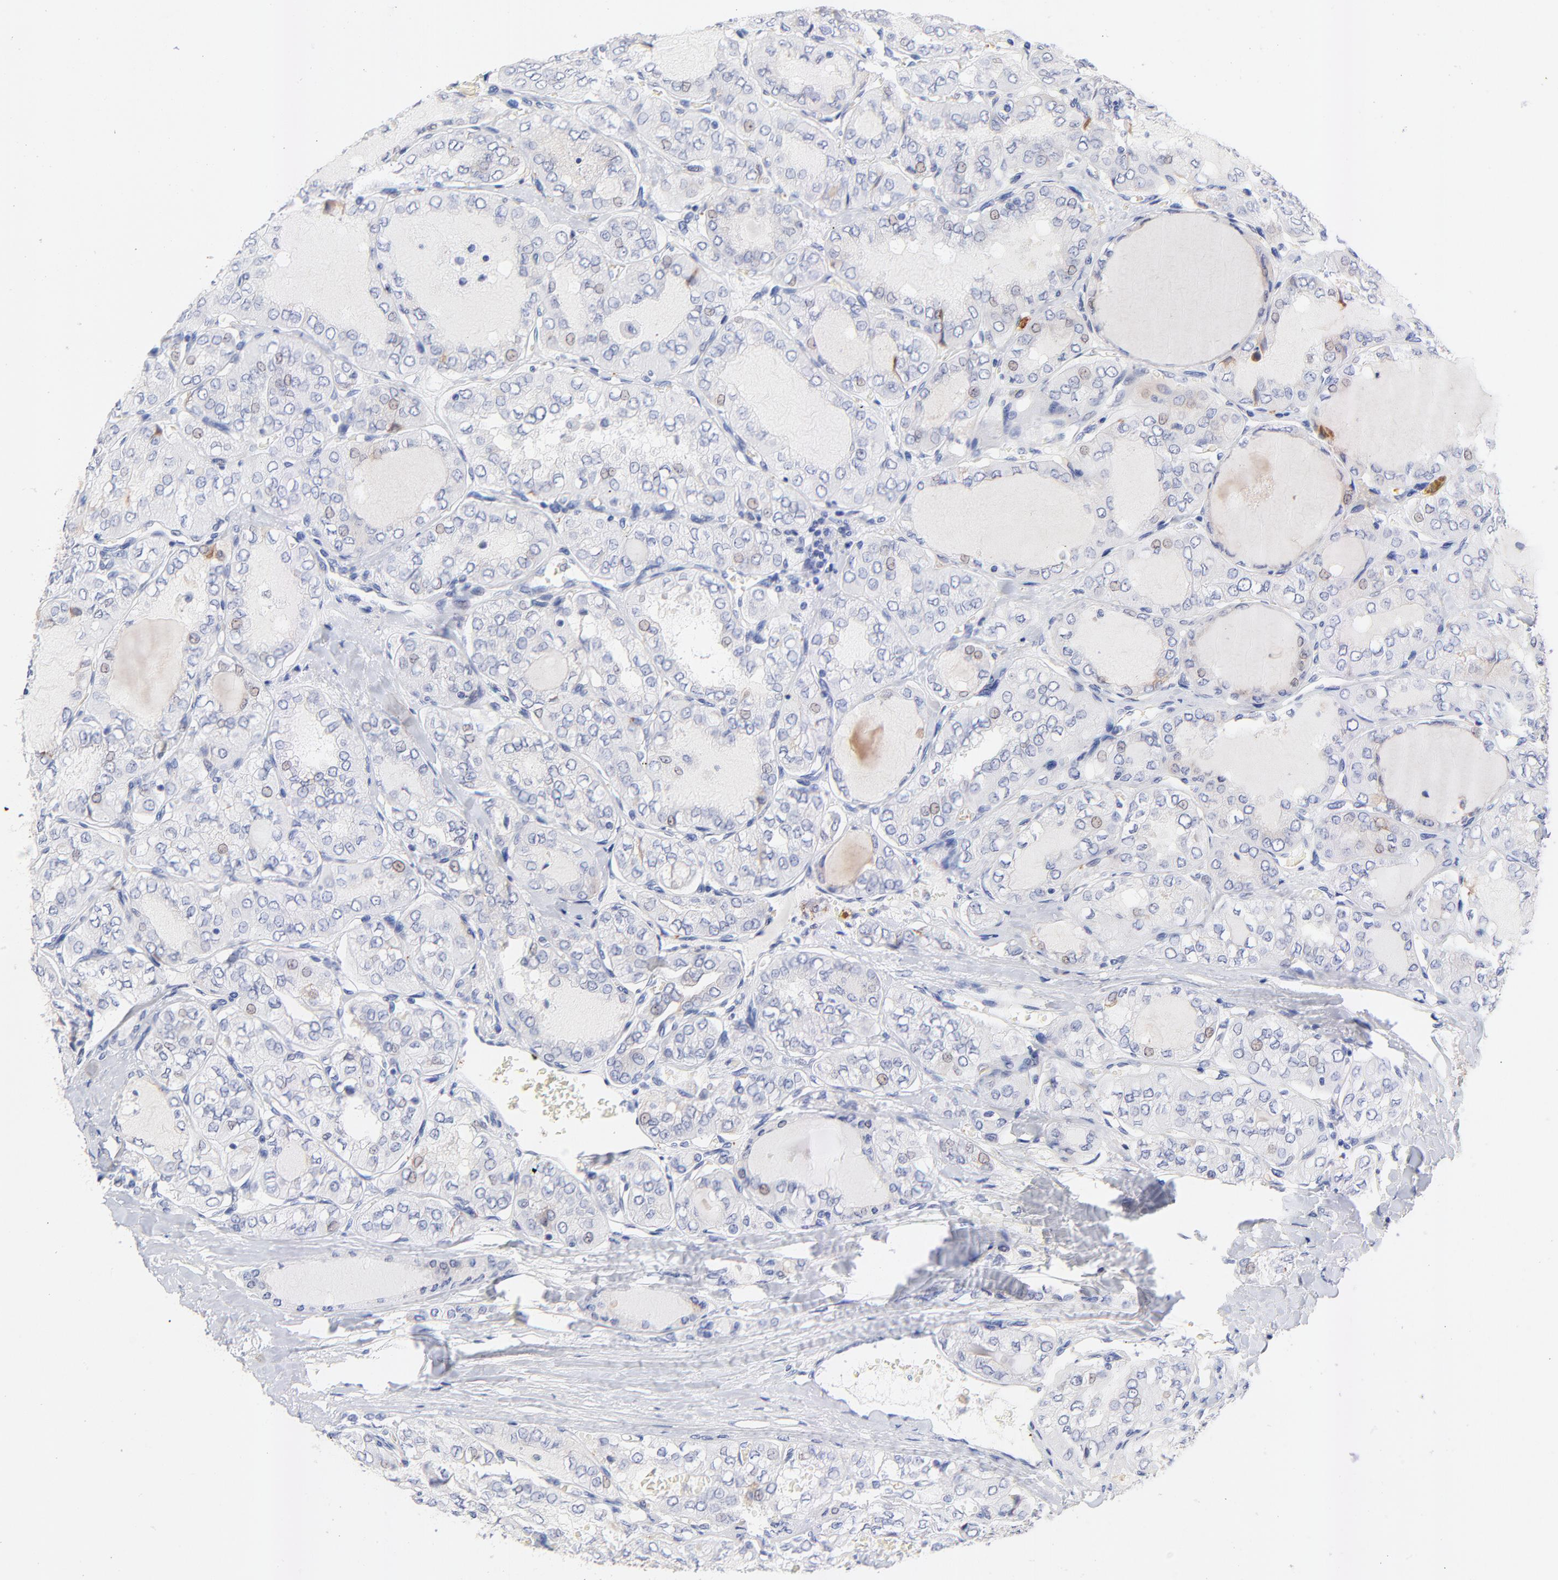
{"staining": {"intensity": "weak", "quantity": "<25%", "location": "nuclear"}, "tissue": "thyroid cancer", "cell_type": "Tumor cells", "image_type": "cancer", "snomed": [{"axis": "morphology", "description": "Papillary adenocarcinoma, NOS"}, {"axis": "topography", "description": "Thyroid gland"}], "caption": "This is an immunohistochemistry photomicrograph of human papillary adenocarcinoma (thyroid). There is no positivity in tumor cells.", "gene": "FAM117B", "patient": {"sex": "male", "age": 20}}